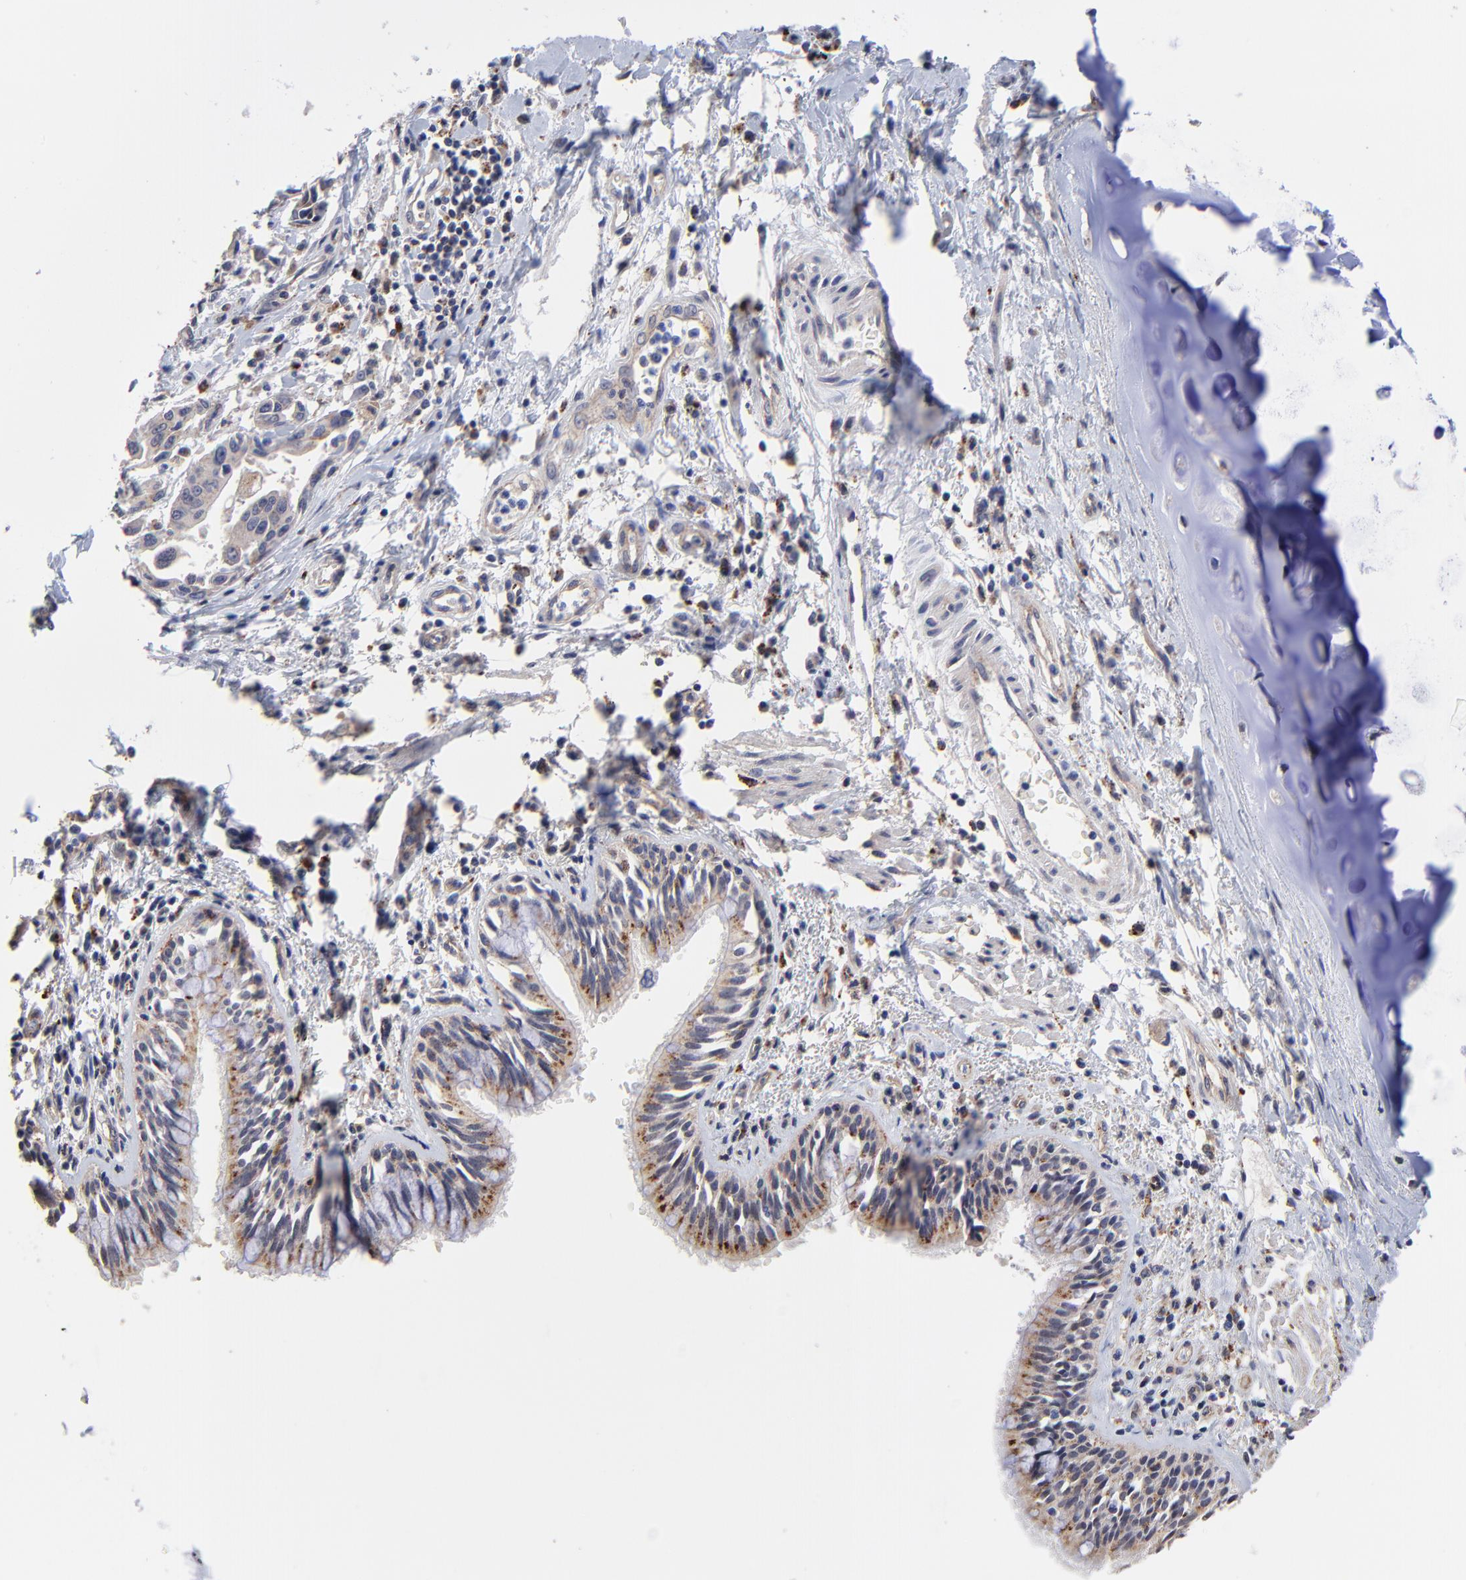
{"staining": {"intensity": "negative", "quantity": "none", "location": "none"}, "tissue": "lung cancer", "cell_type": "Tumor cells", "image_type": "cancer", "snomed": [{"axis": "morphology", "description": "Adenocarcinoma, NOS"}, {"axis": "topography", "description": "Lymph node"}, {"axis": "topography", "description": "Lung"}], "caption": "DAB immunohistochemical staining of lung adenocarcinoma reveals no significant staining in tumor cells.", "gene": "PDE4B", "patient": {"sex": "male", "age": 64}}